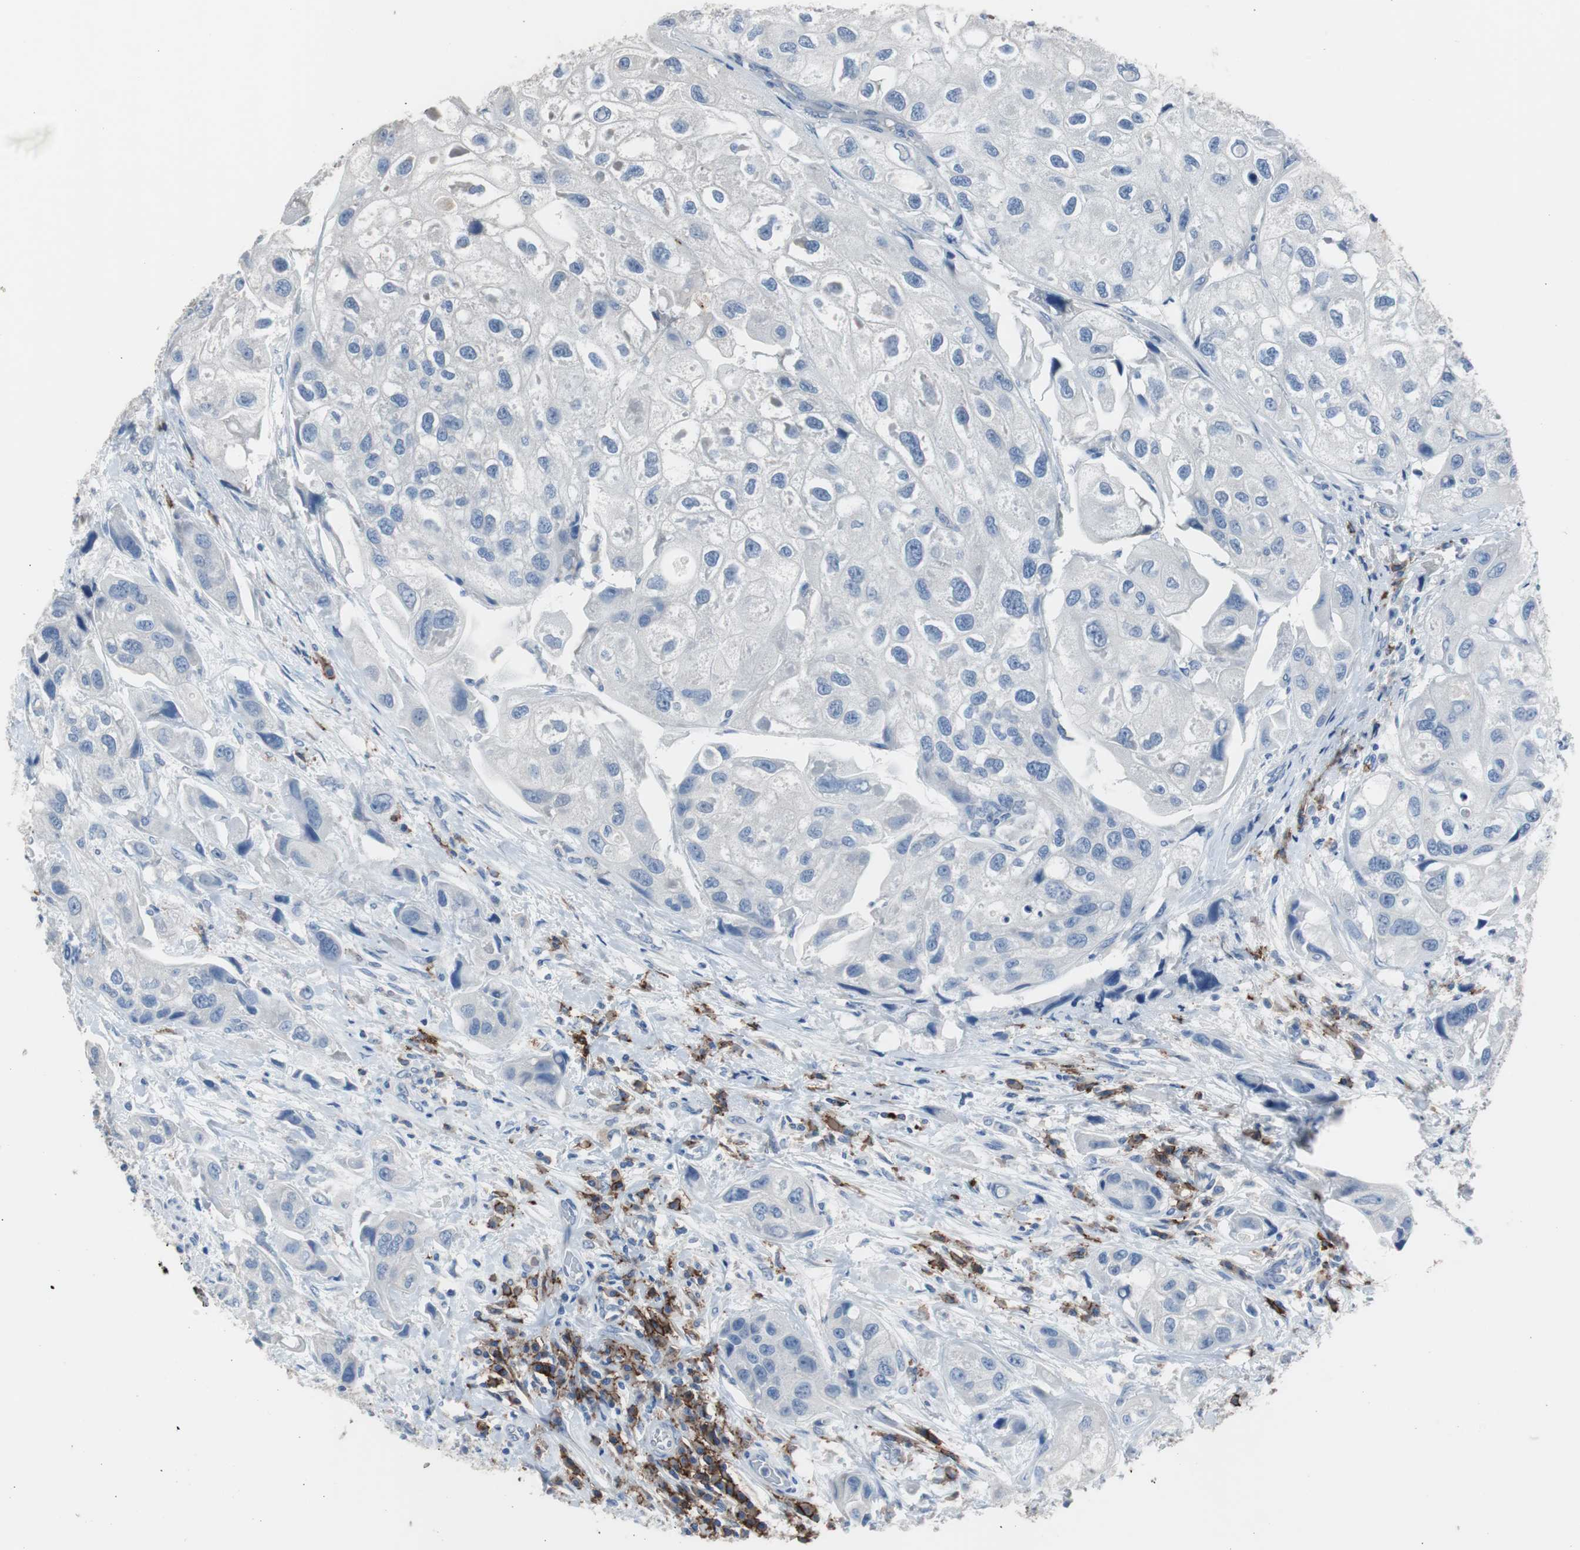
{"staining": {"intensity": "negative", "quantity": "none", "location": "none"}, "tissue": "urothelial cancer", "cell_type": "Tumor cells", "image_type": "cancer", "snomed": [{"axis": "morphology", "description": "Urothelial carcinoma, High grade"}, {"axis": "topography", "description": "Urinary bladder"}], "caption": "Immunohistochemistry (IHC) histopathology image of neoplastic tissue: human high-grade urothelial carcinoma stained with DAB (3,3'-diaminobenzidine) displays no significant protein positivity in tumor cells. (DAB (3,3'-diaminobenzidine) immunohistochemistry (IHC), high magnification).", "gene": "FCGR2B", "patient": {"sex": "female", "age": 64}}